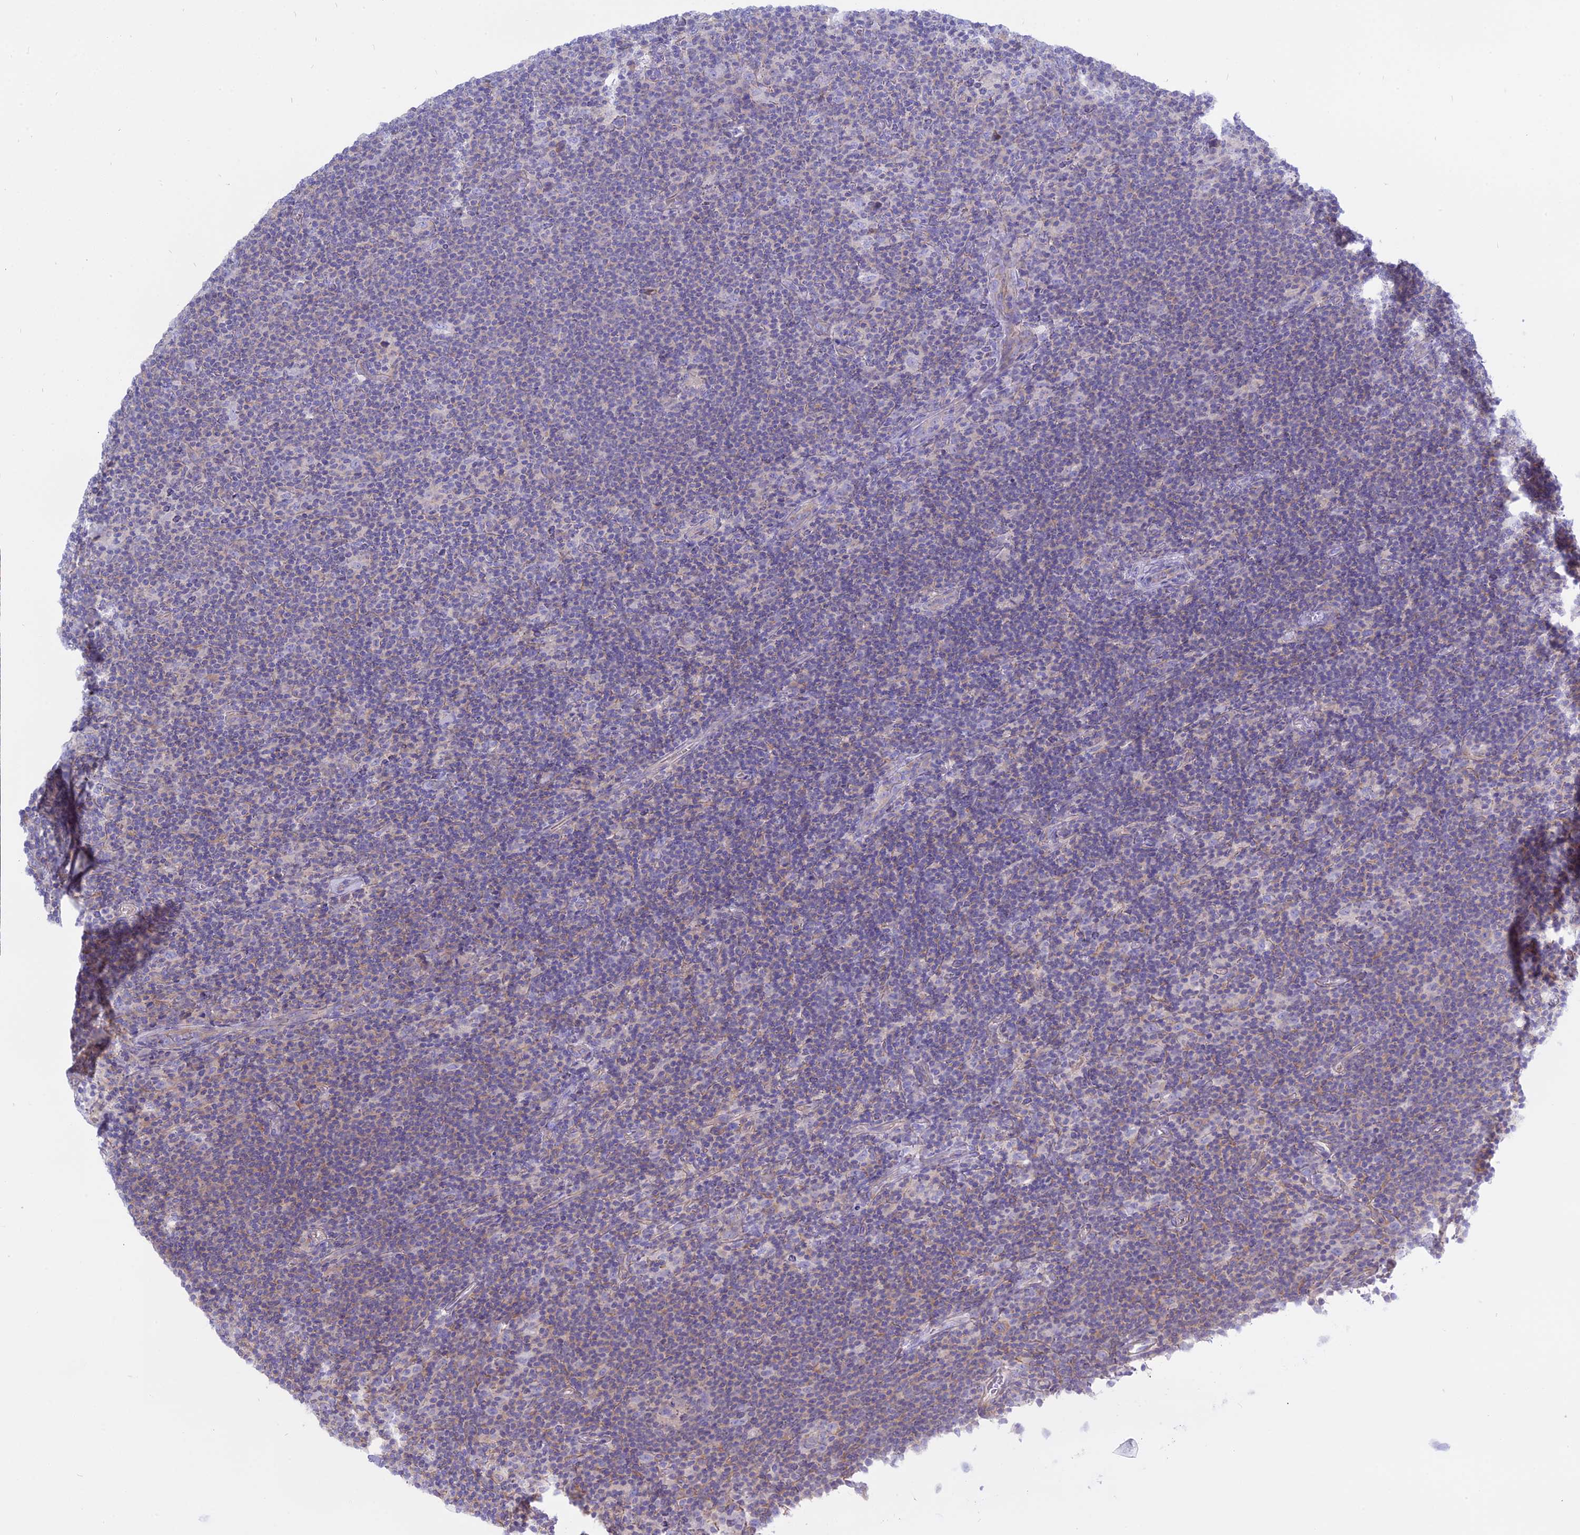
{"staining": {"intensity": "negative", "quantity": "none", "location": "none"}, "tissue": "lymphoma", "cell_type": "Tumor cells", "image_type": "cancer", "snomed": [{"axis": "morphology", "description": "Hodgkin's disease, NOS"}, {"axis": "topography", "description": "Lymph node"}], "caption": "There is no significant positivity in tumor cells of Hodgkin's disease.", "gene": "AHCYL1", "patient": {"sex": "female", "age": 57}}